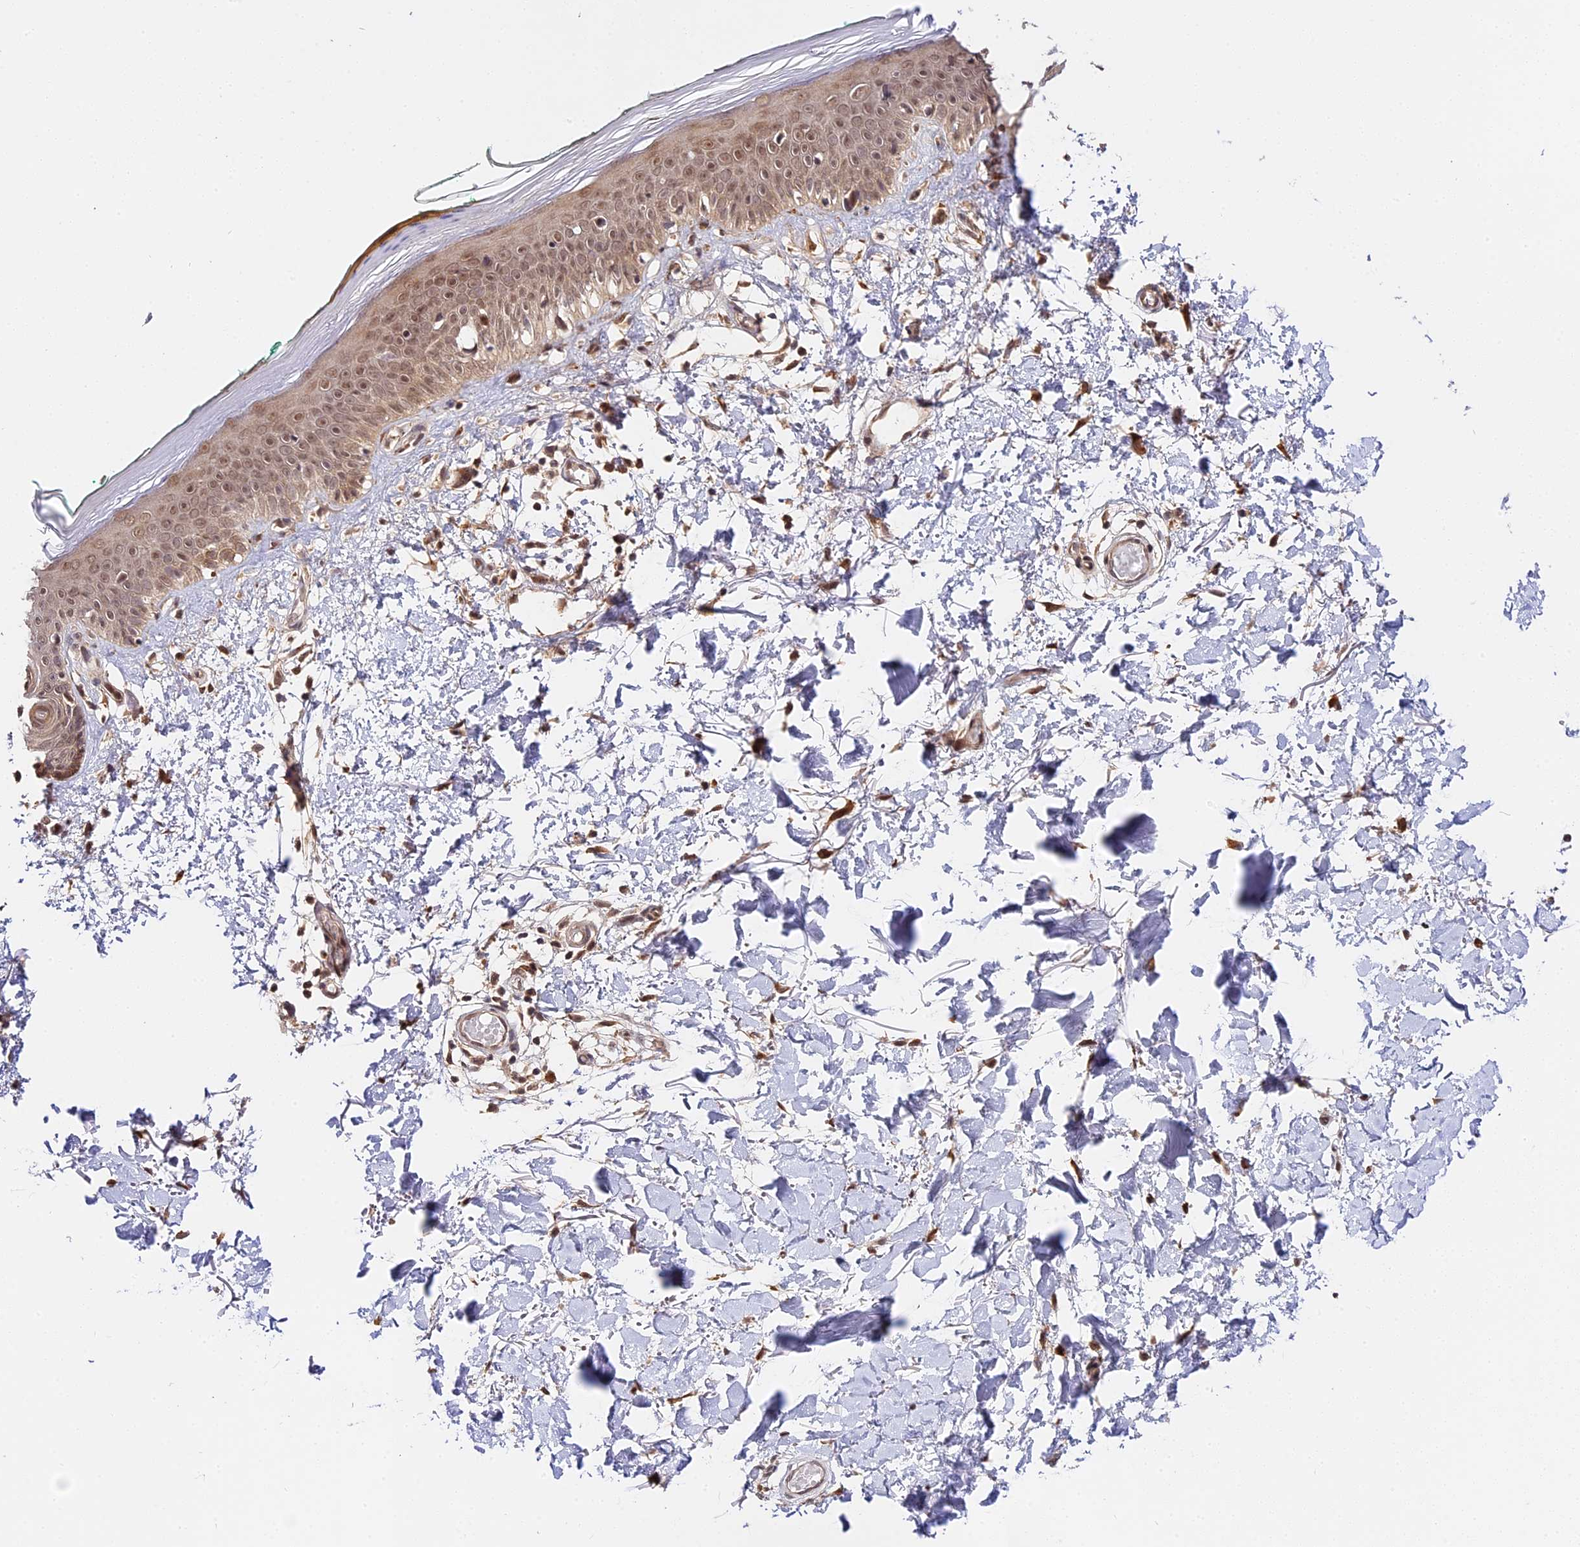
{"staining": {"intensity": "moderate", "quantity": ">75%", "location": "cytoplasmic/membranous,nuclear"}, "tissue": "skin", "cell_type": "Fibroblasts", "image_type": "normal", "snomed": [{"axis": "morphology", "description": "Normal tissue, NOS"}, {"axis": "topography", "description": "Skin"}], "caption": "A medium amount of moderate cytoplasmic/membranous,nuclear expression is identified in approximately >75% of fibroblasts in unremarkable skin. (DAB IHC, brown staining for protein, blue staining for nuclei).", "gene": "IMPACT", "patient": {"sex": "male", "age": 62}}